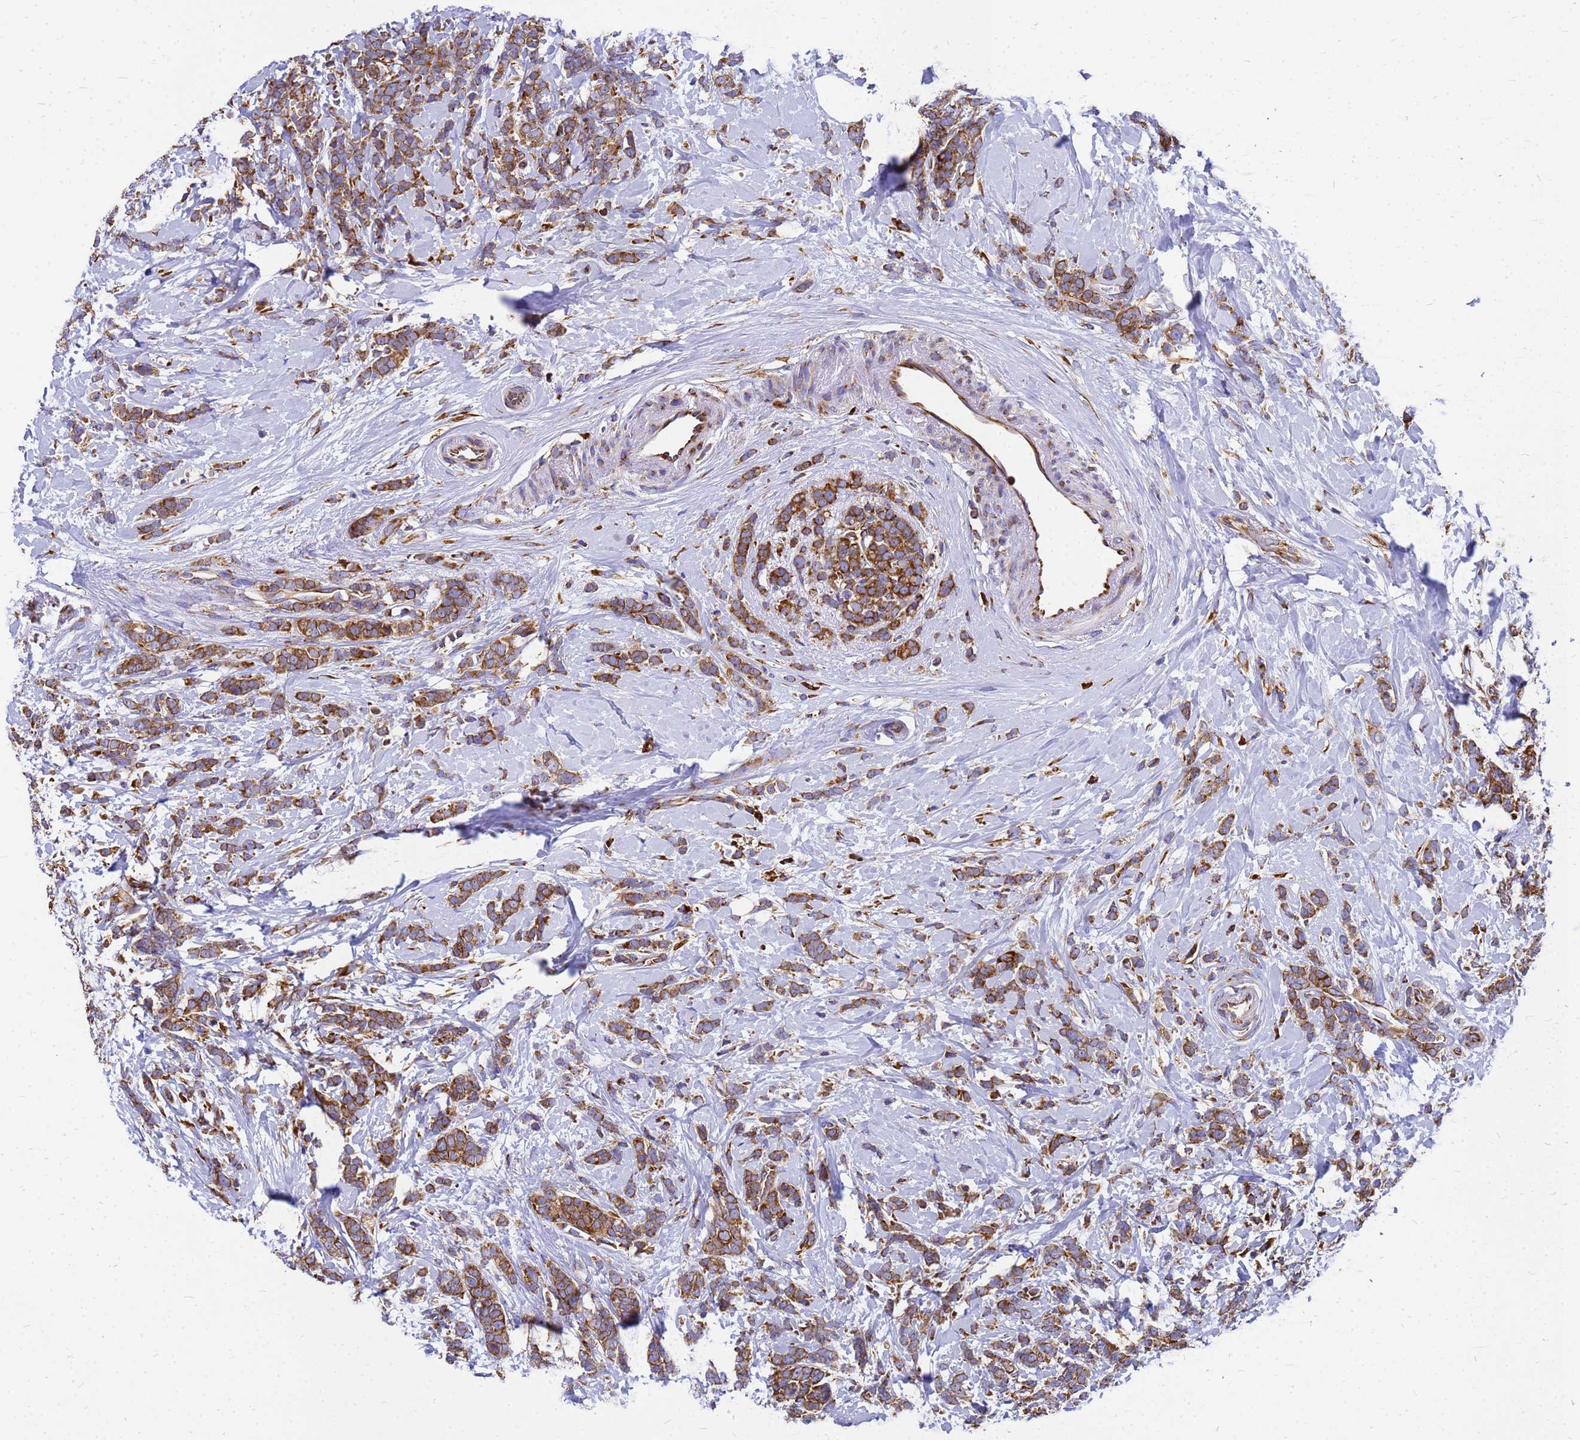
{"staining": {"intensity": "moderate", "quantity": ">75%", "location": "cytoplasmic/membranous"}, "tissue": "breast cancer", "cell_type": "Tumor cells", "image_type": "cancer", "snomed": [{"axis": "morphology", "description": "Lobular carcinoma"}, {"axis": "topography", "description": "Breast"}], "caption": "This is an image of immunohistochemistry staining of lobular carcinoma (breast), which shows moderate expression in the cytoplasmic/membranous of tumor cells.", "gene": "EEF1D", "patient": {"sex": "female", "age": 58}}